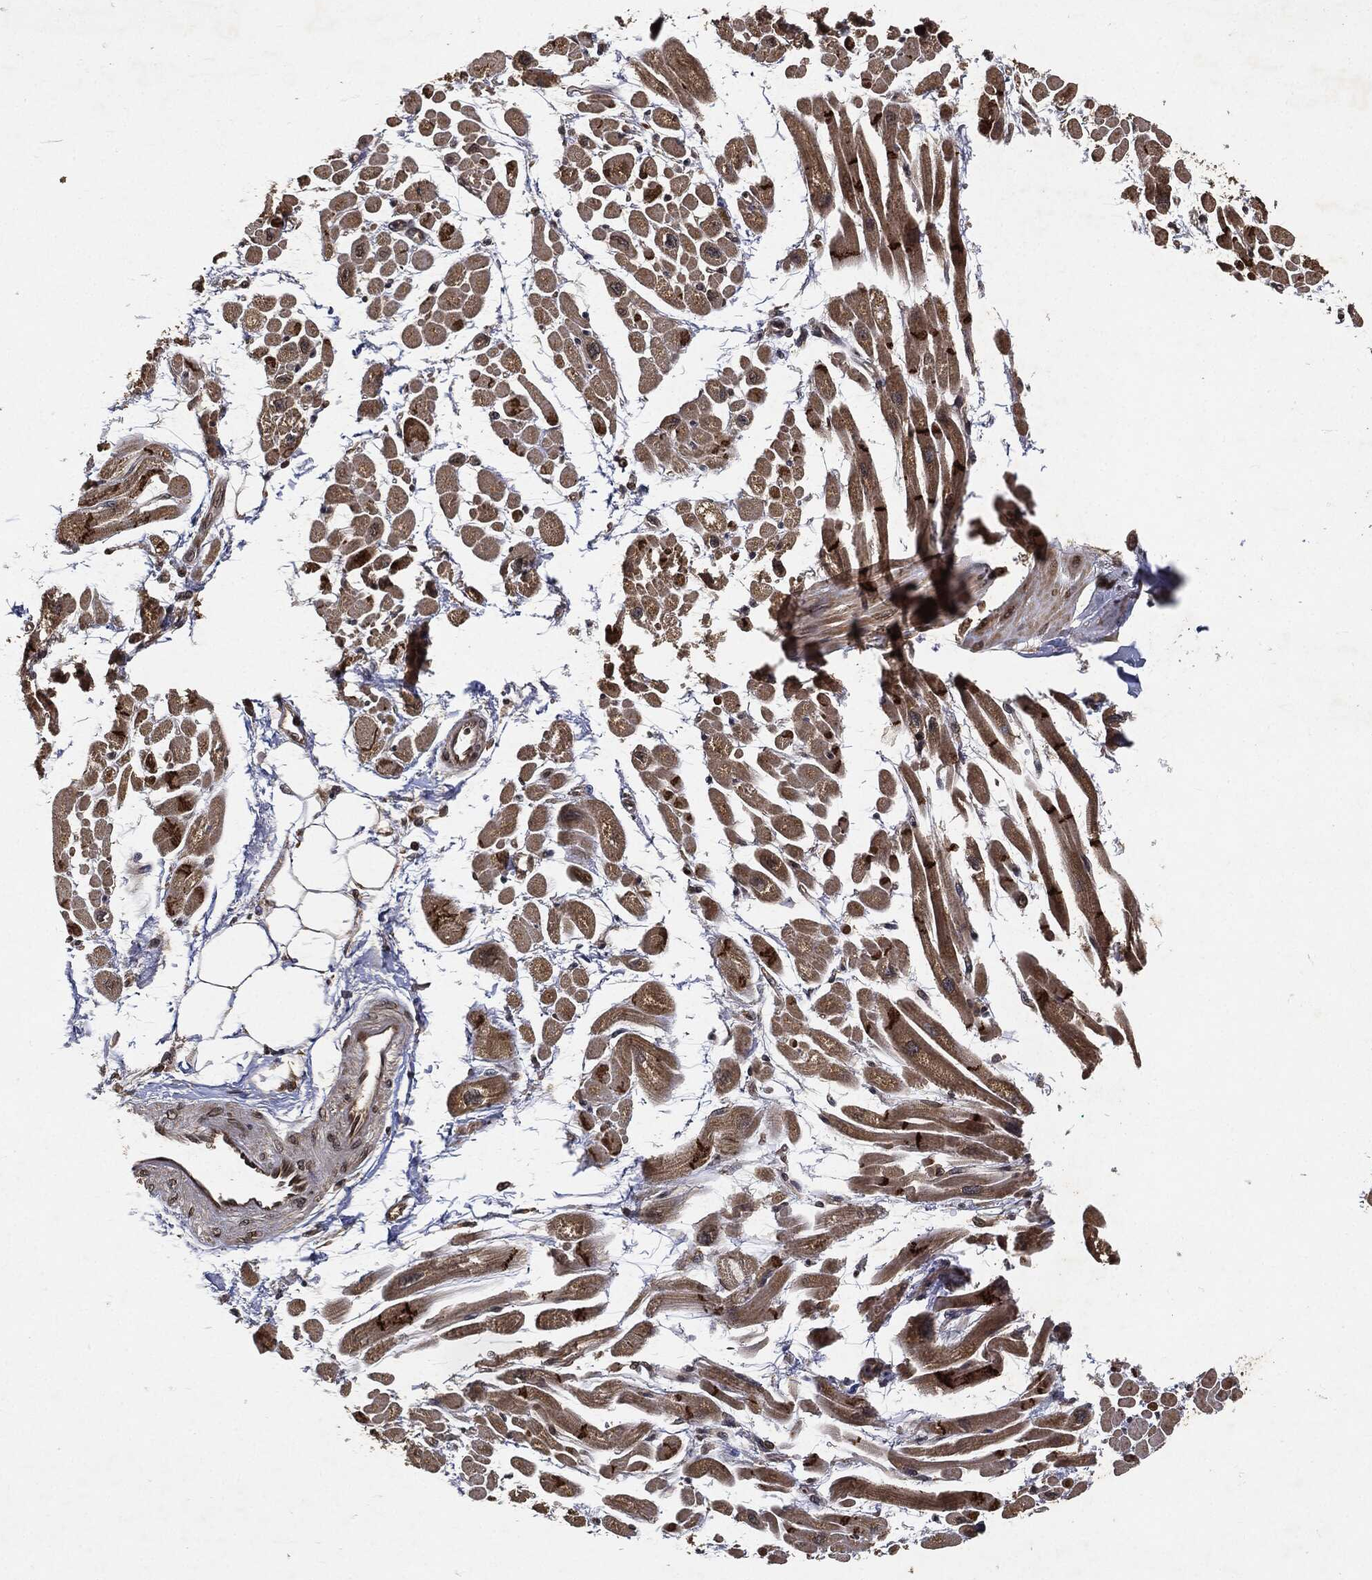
{"staining": {"intensity": "strong", "quantity": "25%-75%", "location": "cytoplasmic/membranous"}, "tissue": "heart muscle", "cell_type": "Cardiomyocytes", "image_type": "normal", "snomed": [{"axis": "morphology", "description": "Normal tissue, NOS"}, {"axis": "topography", "description": "Heart"}], "caption": "DAB (3,3'-diaminobenzidine) immunohistochemical staining of benign heart muscle demonstrates strong cytoplasmic/membranous protein staining in about 25%-75% of cardiomyocytes. The staining was performed using DAB, with brown indicating positive protein expression. Nuclei are stained blue with hematoxylin.", "gene": "ZNF226", "patient": {"sex": "male", "age": 66}}